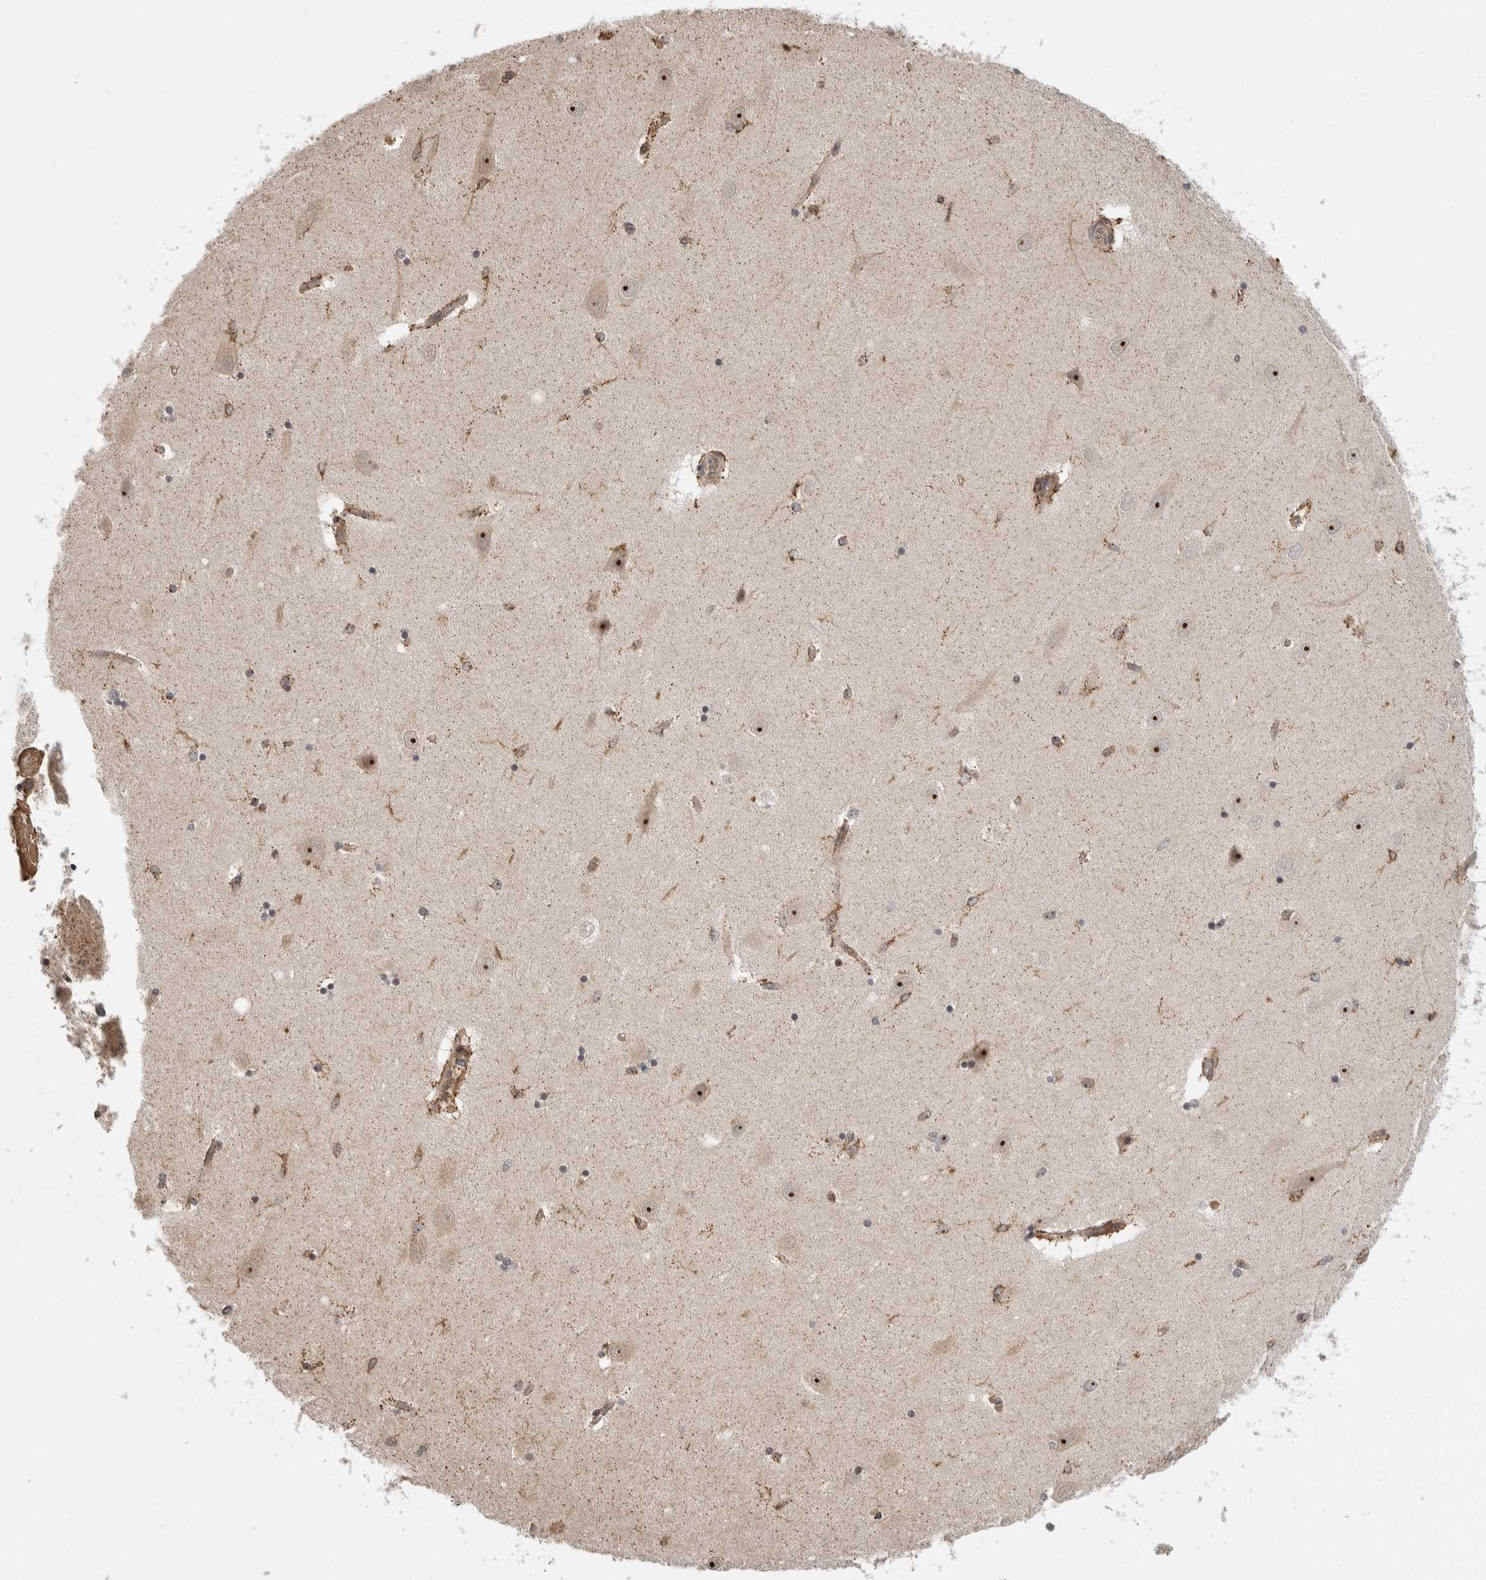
{"staining": {"intensity": "moderate", "quantity": "<25%", "location": "cytoplasmic/membranous,nuclear"}, "tissue": "hippocampus", "cell_type": "Glial cells", "image_type": "normal", "snomed": [{"axis": "morphology", "description": "Normal tissue, NOS"}, {"axis": "topography", "description": "Hippocampus"}], "caption": "Immunohistochemical staining of unremarkable hippocampus displays low levels of moderate cytoplasmic/membranous,nuclear expression in about <25% of glial cells. The staining is performed using DAB (3,3'-diaminobenzidine) brown chromogen to label protein expression. The nuclei are counter-stained blue using hematoxylin.", "gene": "WASF2", "patient": {"sex": "female", "age": 54}}